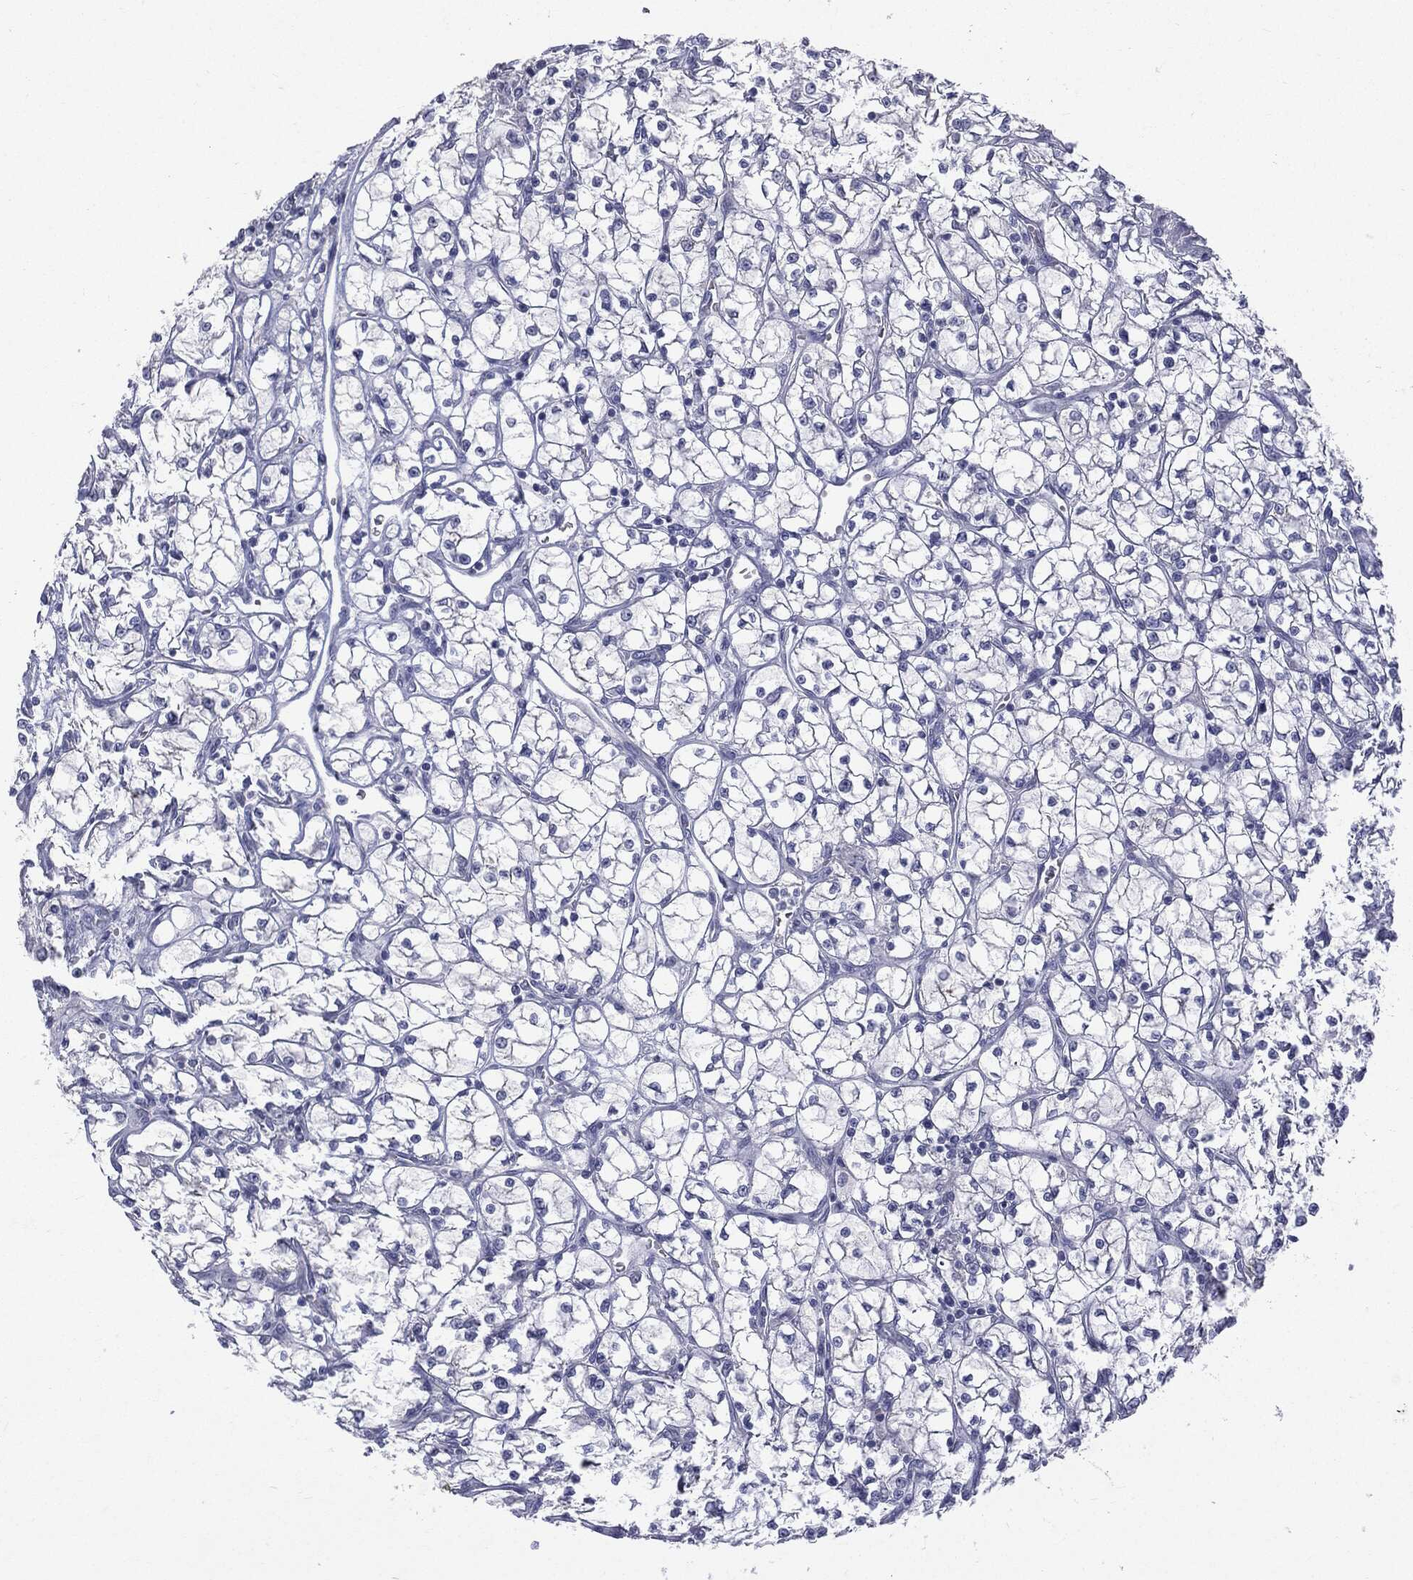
{"staining": {"intensity": "negative", "quantity": "none", "location": "none"}, "tissue": "renal cancer", "cell_type": "Tumor cells", "image_type": "cancer", "snomed": [{"axis": "morphology", "description": "Adenocarcinoma, NOS"}, {"axis": "topography", "description": "Kidney"}], "caption": "This is an IHC photomicrograph of renal cancer (adenocarcinoma). There is no positivity in tumor cells.", "gene": "TSHB", "patient": {"sex": "female", "age": 64}}